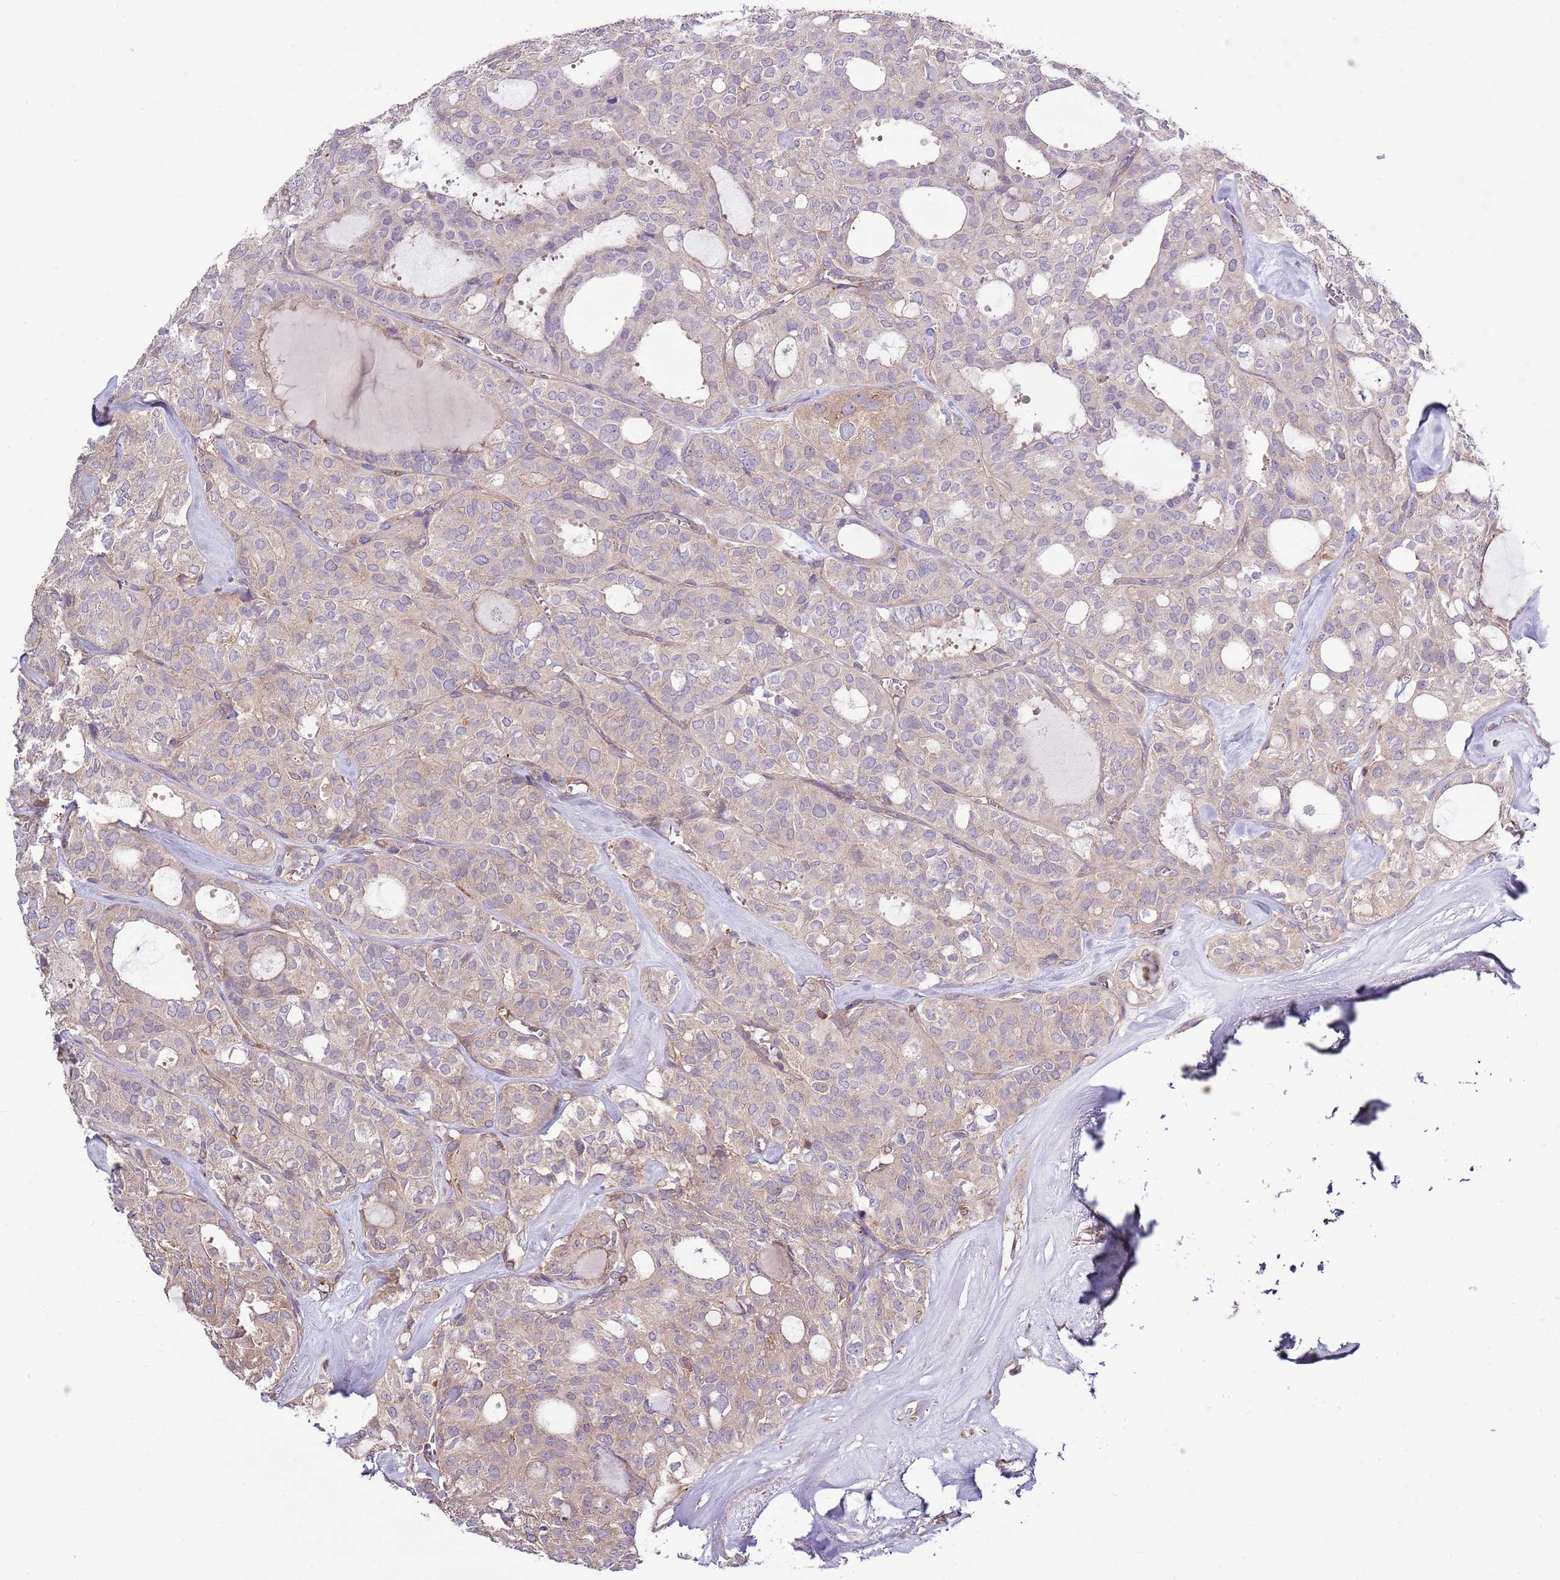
{"staining": {"intensity": "weak", "quantity": "<25%", "location": "cytoplasmic/membranous"}, "tissue": "thyroid cancer", "cell_type": "Tumor cells", "image_type": "cancer", "snomed": [{"axis": "morphology", "description": "Follicular adenoma carcinoma, NOS"}, {"axis": "topography", "description": "Thyroid gland"}], "caption": "High power microscopy micrograph of an immunohistochemistry histopathology image of thyroid follicular adenoma carcinoma, revealing no significant staining in tumor cells.", "gene": "LPIN2", "patient": {"sex": "male", "age": 75}}